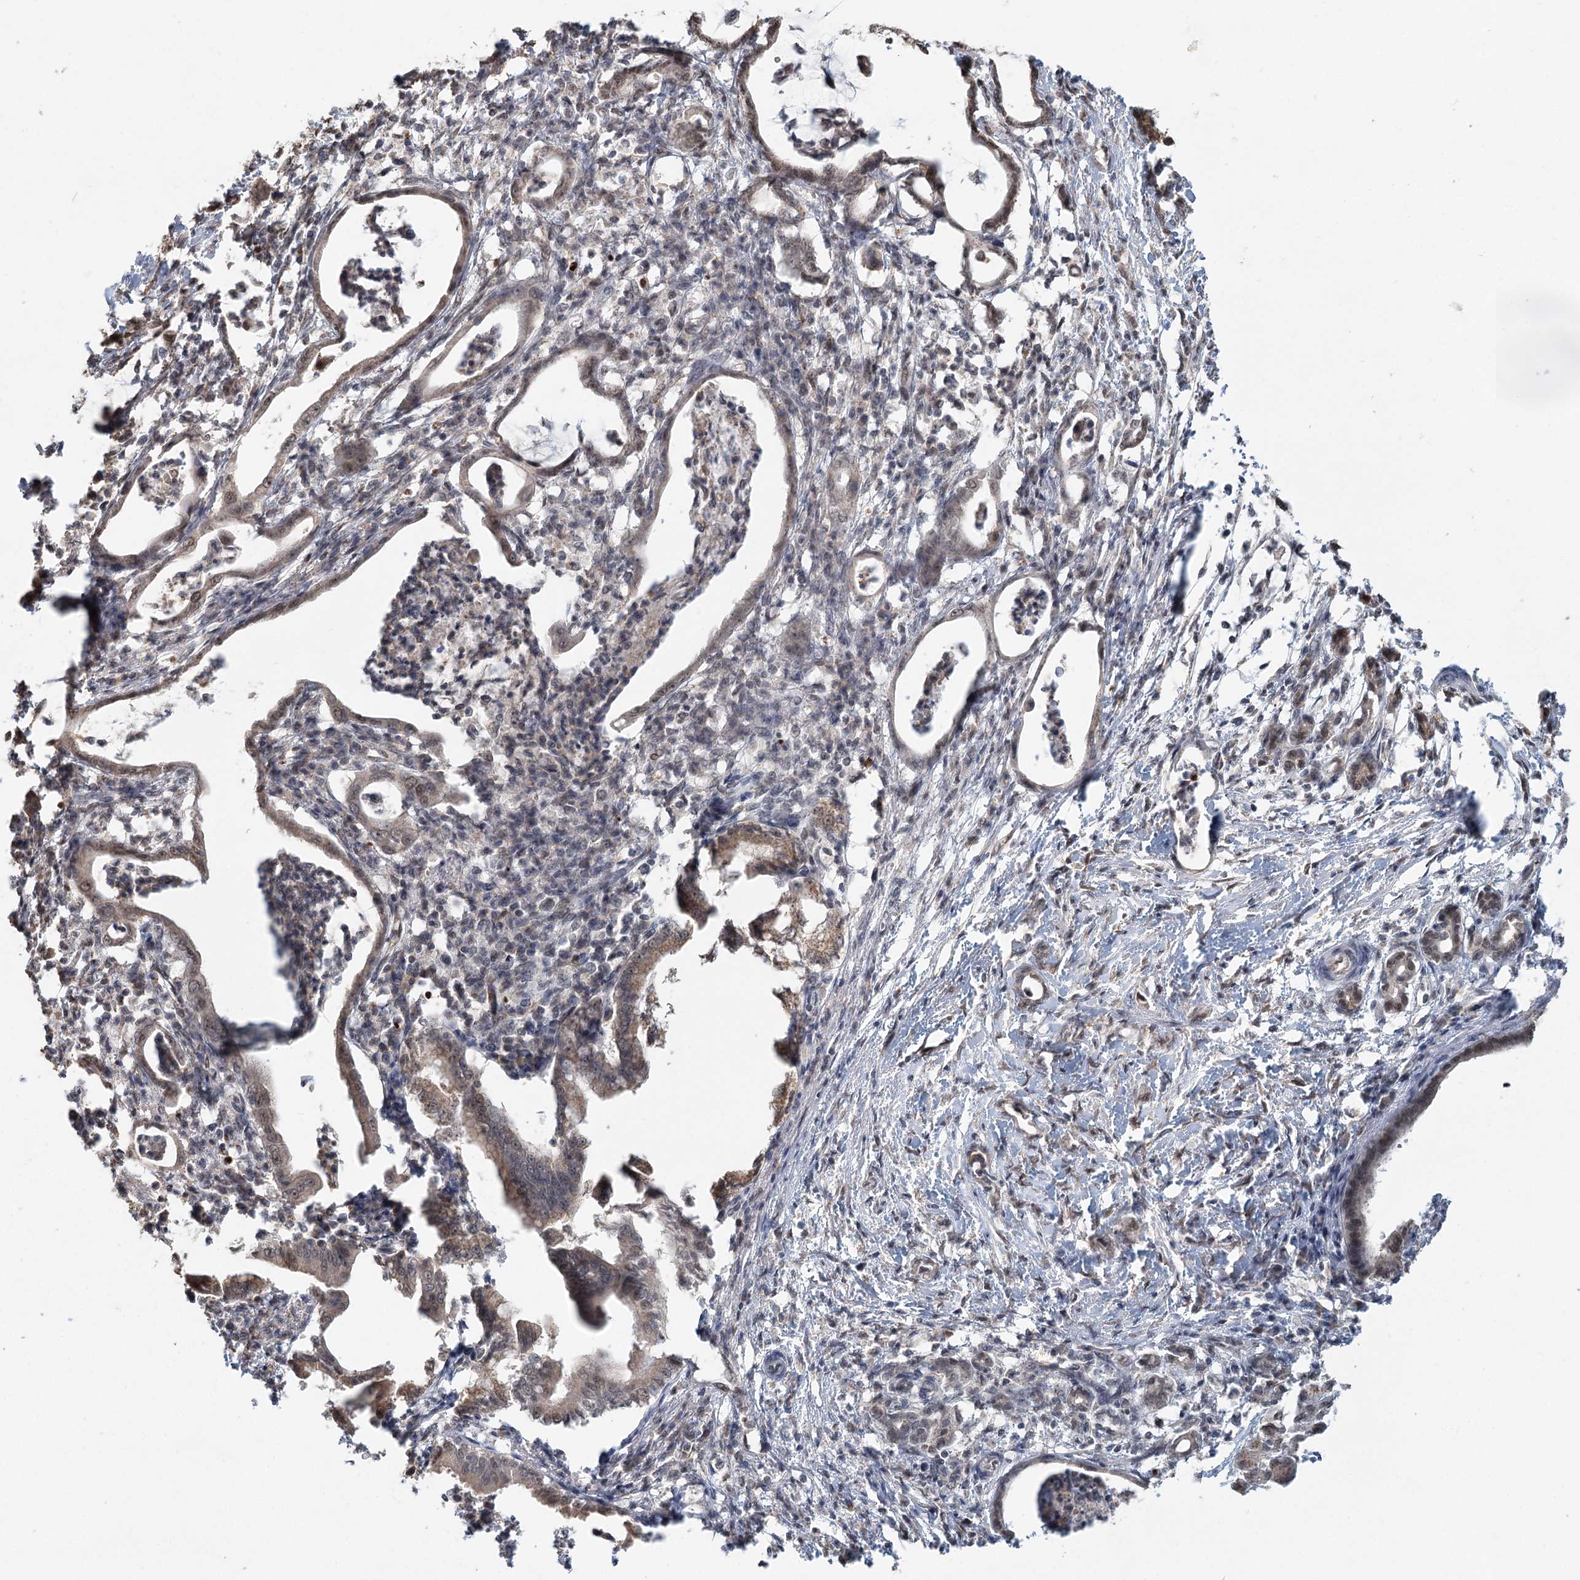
{"staining": {"intensity": "weak", "quantity": "25%-75%", "location": "cytoplasmic/membranous"}, "tissue": "pancreatic cancer", "cell_type": "Tumor cells", "image_type": "cancer", "snomed": [{"axis": "morphology", "description": "Adenocarcinoma, NOS"}, {"axis": "topography", "description": "Pancreas"}], "caption": "IHC photomicrograph of neoplastic tissue: human pancreatic cancer (adenocarcinoma) stained using immunohistochemistry (IHC) reveals low levels of weak protein expression localized specifically in the cytoplasmic/membranous of tumor cells, appearing as a cytoplasmic/membranous brown color.", "gene": "GPALPP1", "patient": {"sex": "female", "age": 55}}